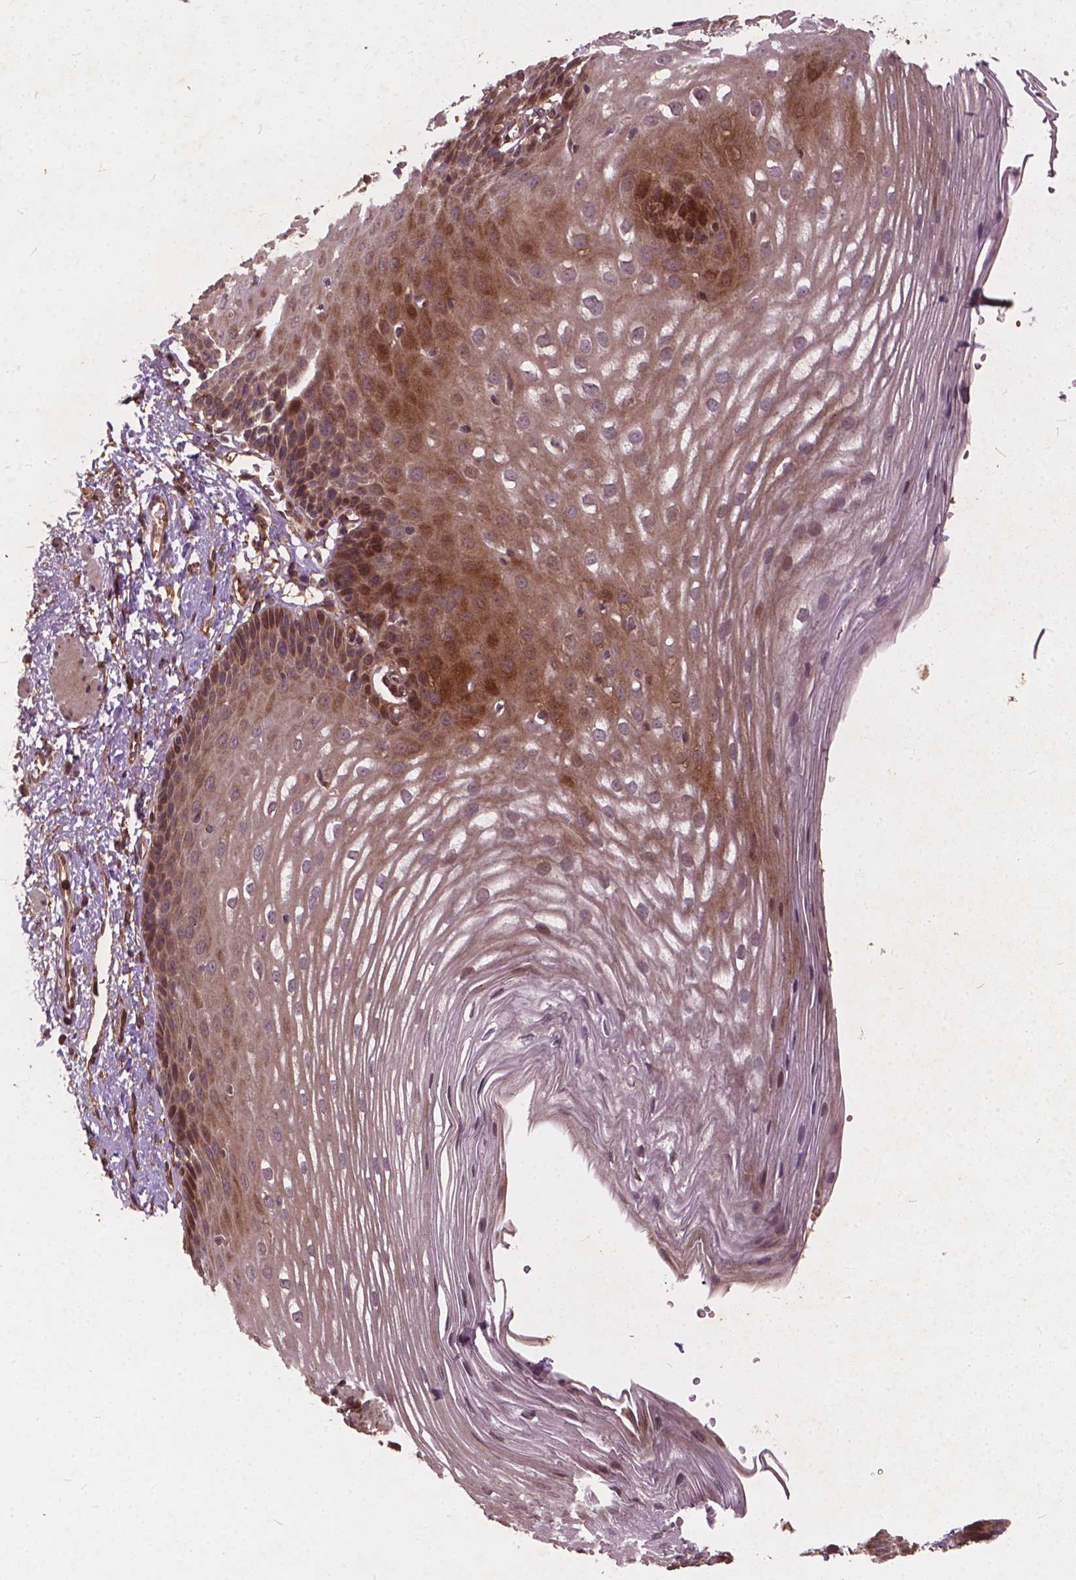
{"staining": {"intensity": "moderate", "quantity": "<25%", "location": "cytoplasmic/membranous"}, "tissue": "esophagus", "cell_type": "Squamous epithelial cells", "image_type": "normal", "snomed": [{"axis": "morphology", "description": "Normal tissue, NOS"}, {"axis": "topography", "description": "Esophagus"}], "caption": "A histopathology image of human esophagus stained for a protein displays moderate cytoplasmic/membranous brown staining in squamous epithelial cells.", "gene": "UBXN2A", "patient": {"sex": "male", "age": 62}}